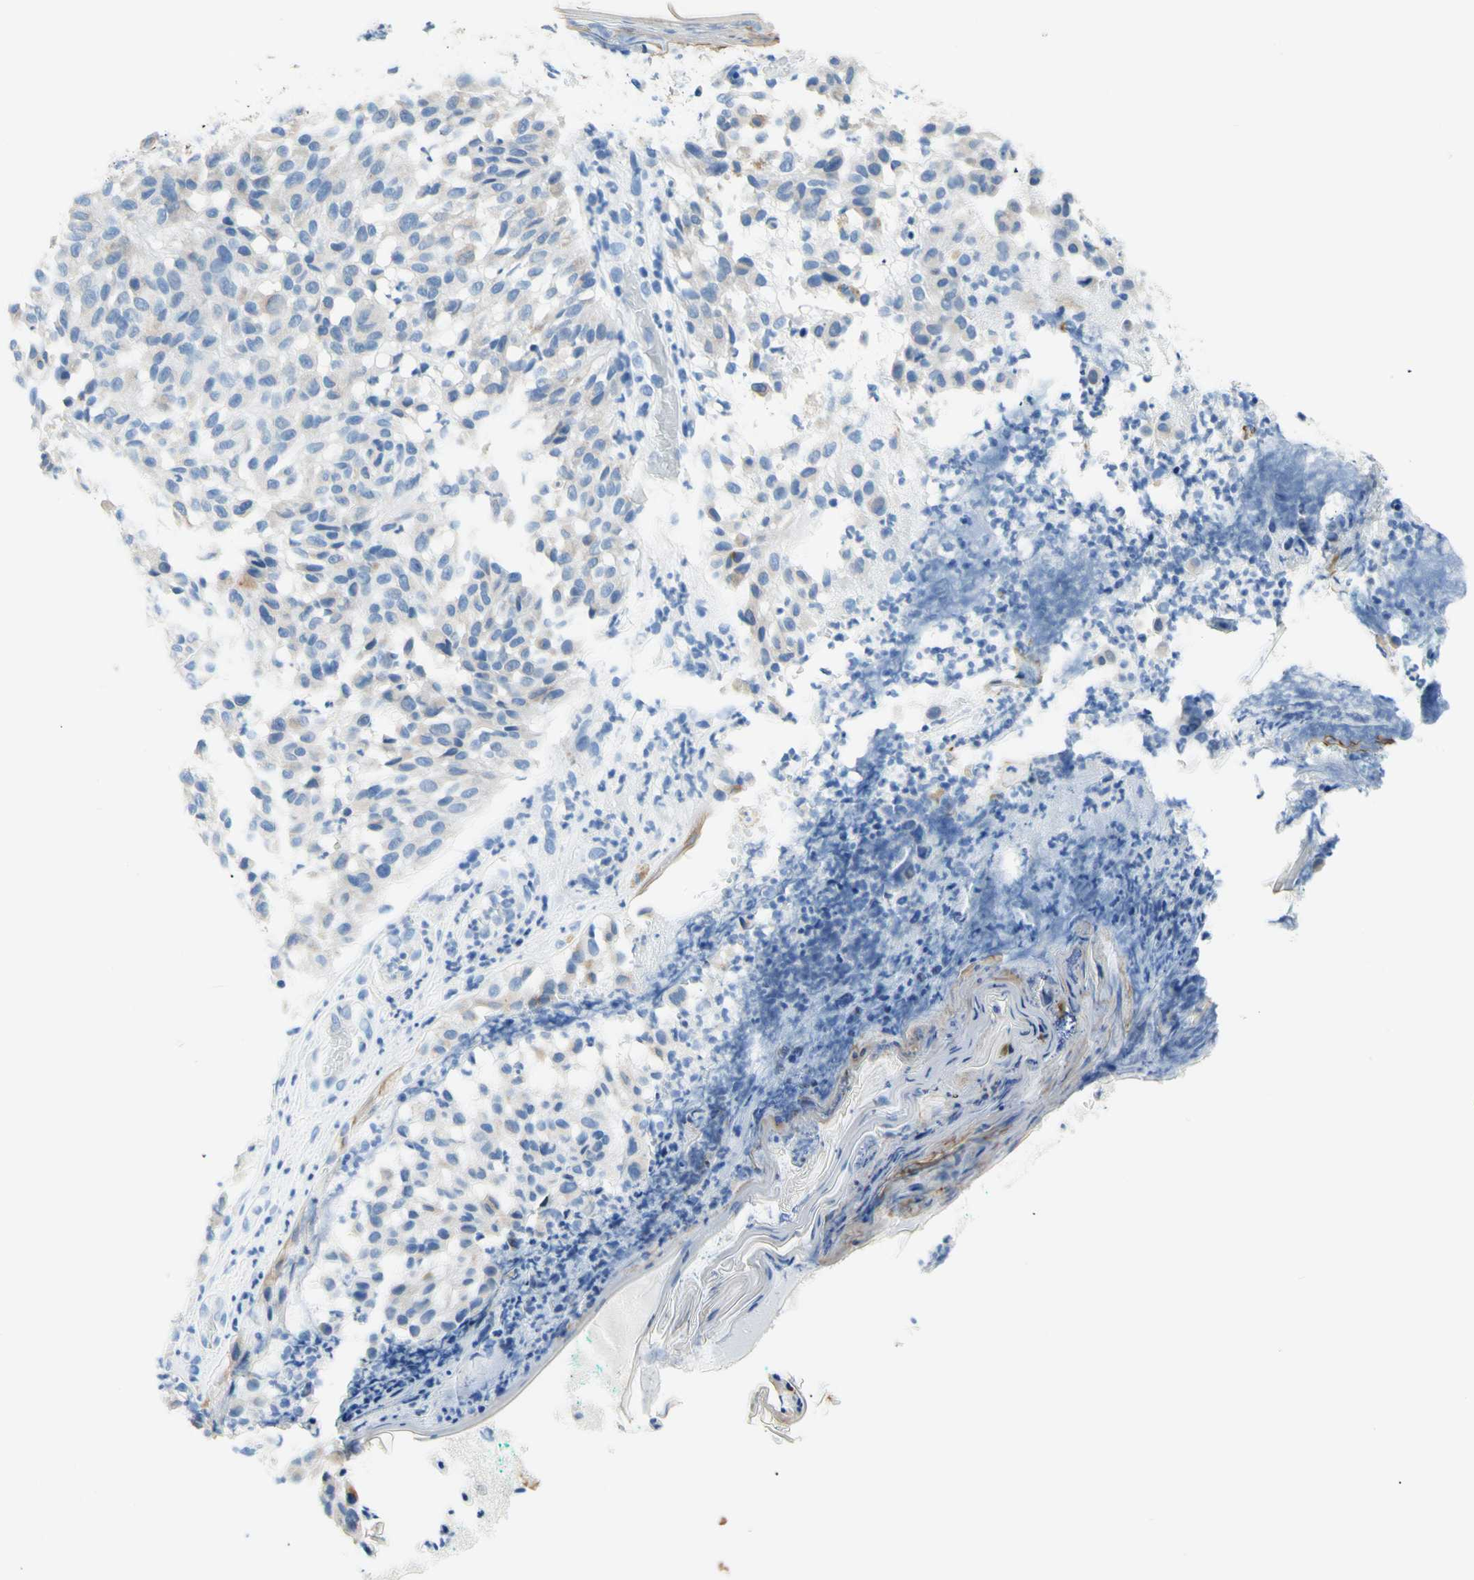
{"staining": {"intensity": "weak", "quantity": "<25%", "location": "cytoplasmic/membranous"}, "tissue": "melanoma", "cell_type": "Tumor cells", "image_type": "cancer", "snomed": [{"axis": "morphology", "description": "Malignant melanoma, NOS"}, {"axis": "topography", "description": "Skin"}], "caption": "The image reveals no significant staining in tumor cells of melanoma. The staining was performed using DAB to visualize the protein expression in brown, while the nuclei were stained in blue with hematoxylin (Magnification: 20x).", "gene": "HPCA", "patient": {"sex": "female", "age": 46}}